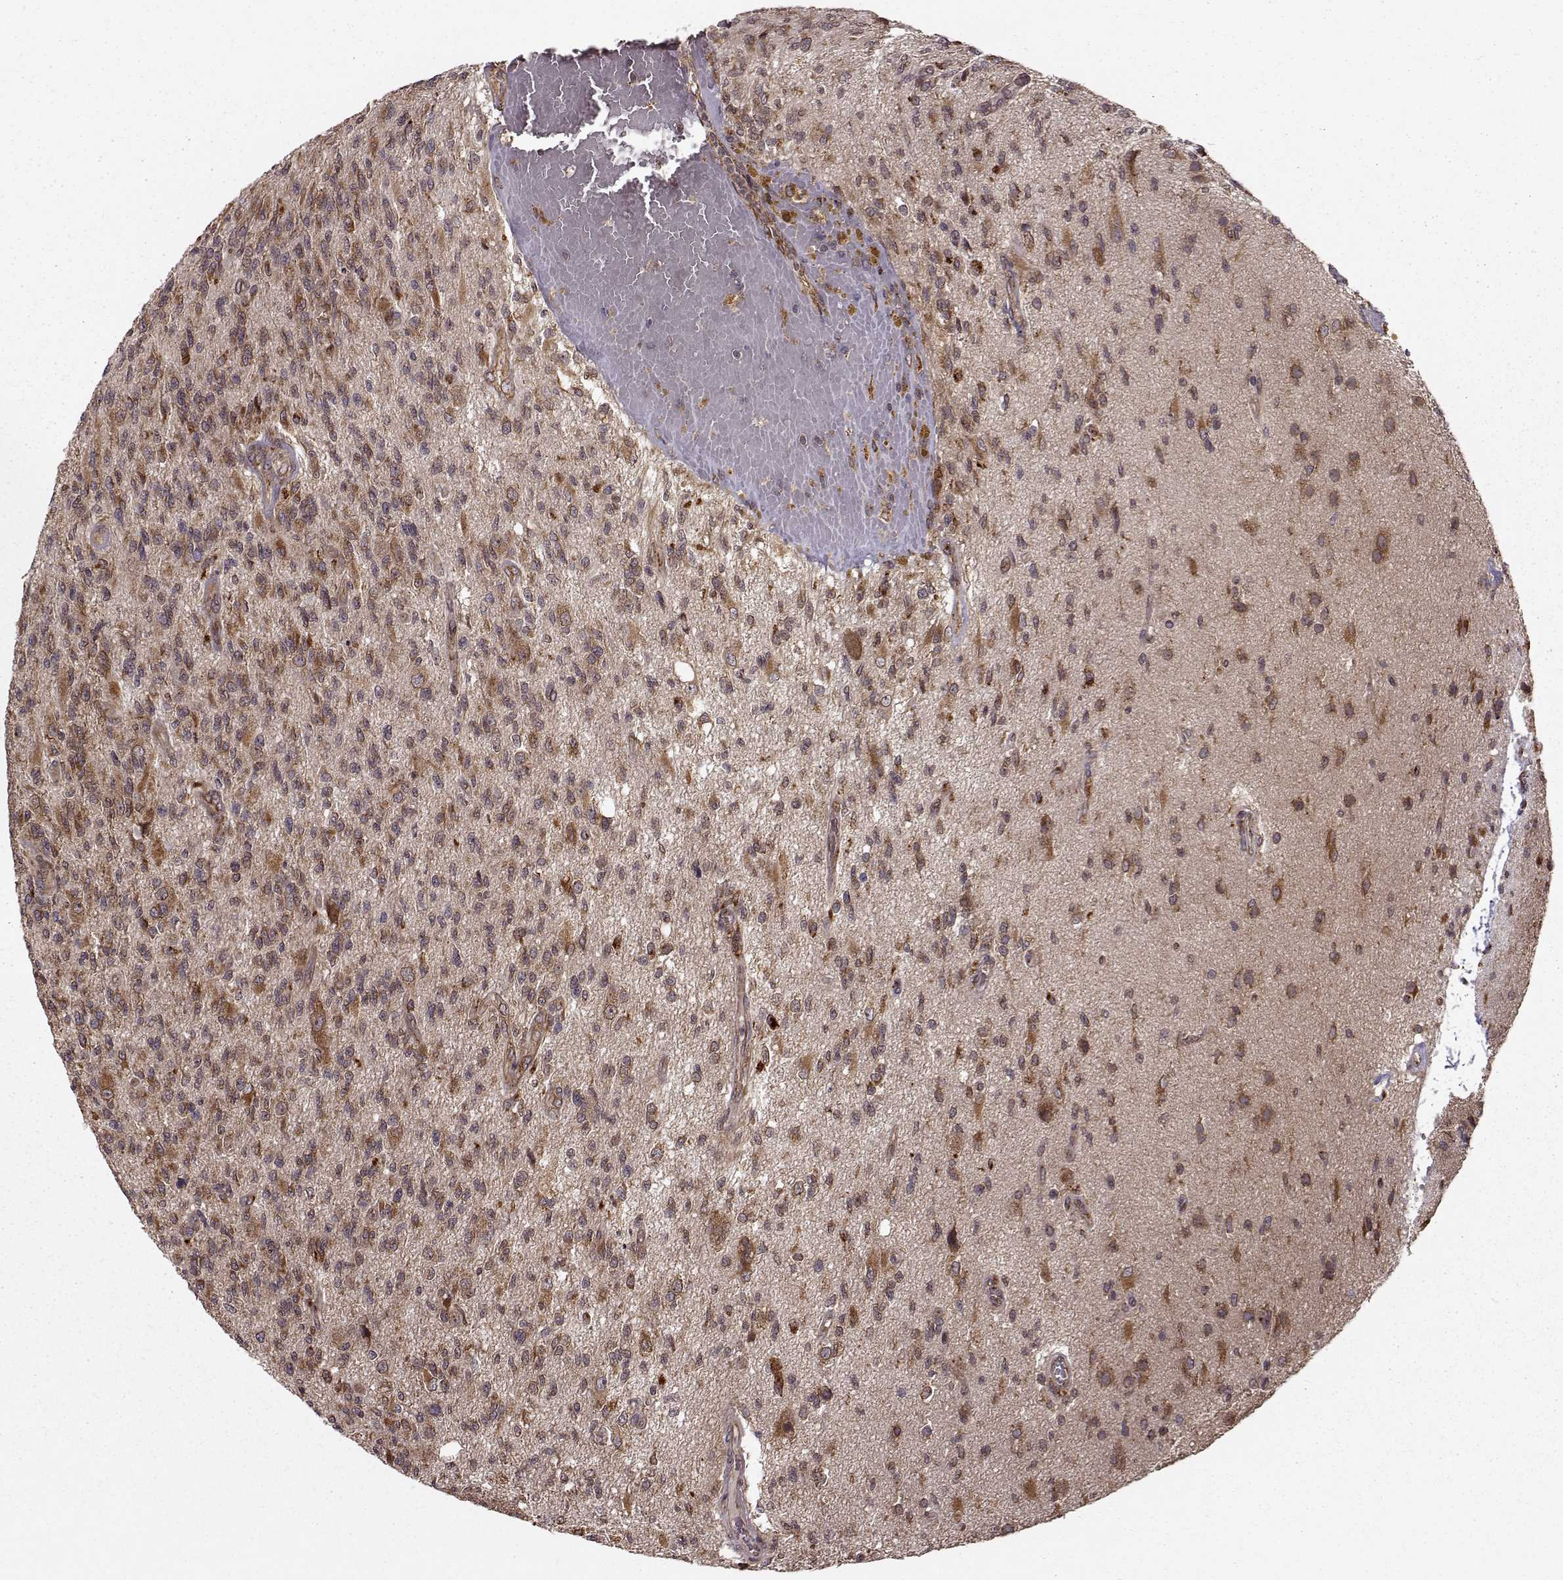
{"staining": {"intensity": "moderate", "quantity": ">75%", "location": "cytoplasmic/membranous"}, "tissue": "glioma", "cell_type": "Tumor cells", "image_type": "cancer", "snomed": [{"axis": "morphology", "description": "Glioma, malignant, High grade"}, {"axis": "topography", "description": "Brain"}], "caption": "Immunohistochemistry (IHC) of human glioma reveals medium levels of moderate cytoplasmic/membranous expression in approximately >75% of tumor cells.", "gene": "YIPF5", "patient": {"sex": "male", "age": 56}}